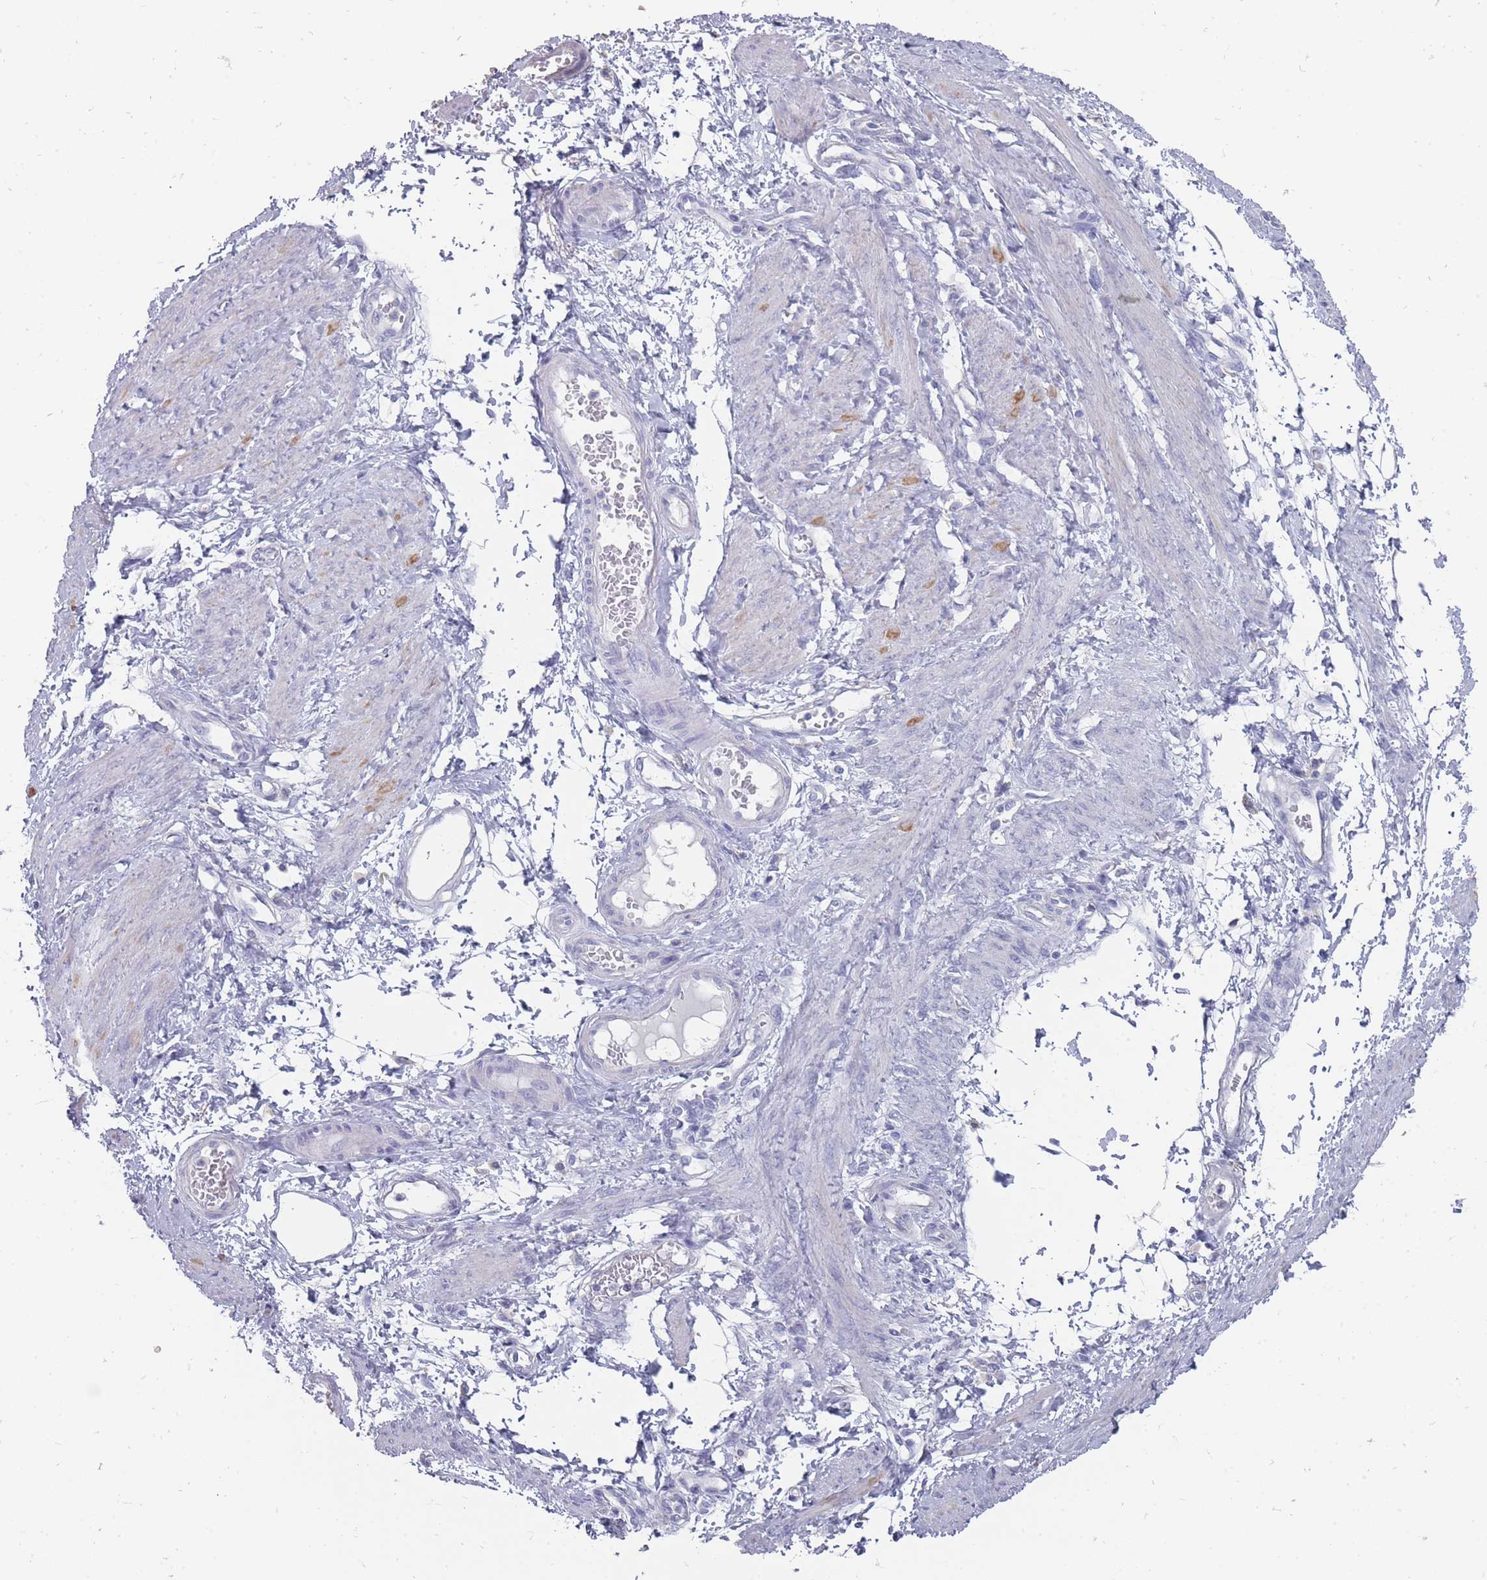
{"staining": {"intensity": "negative", "quantity": "none", "location": "none"}, "tissue": "smooth muscle", "cell_type": "Smooth muscle cells", "image_type": "normal", "snomed": [{"axis": "morphology", "description": "Normal tissue, NOS"}, {"axis": "topography", "description": "Smooth muscle"}, {"axis": "topography", "description": "Uterus"}], "caption": "Immunohistochemical staining of unremarkable smooth muscle shows no significant expression in smooth muscle cells.", "gene": "OTULINL", "patient": {"sex": "female", "age": 39}}